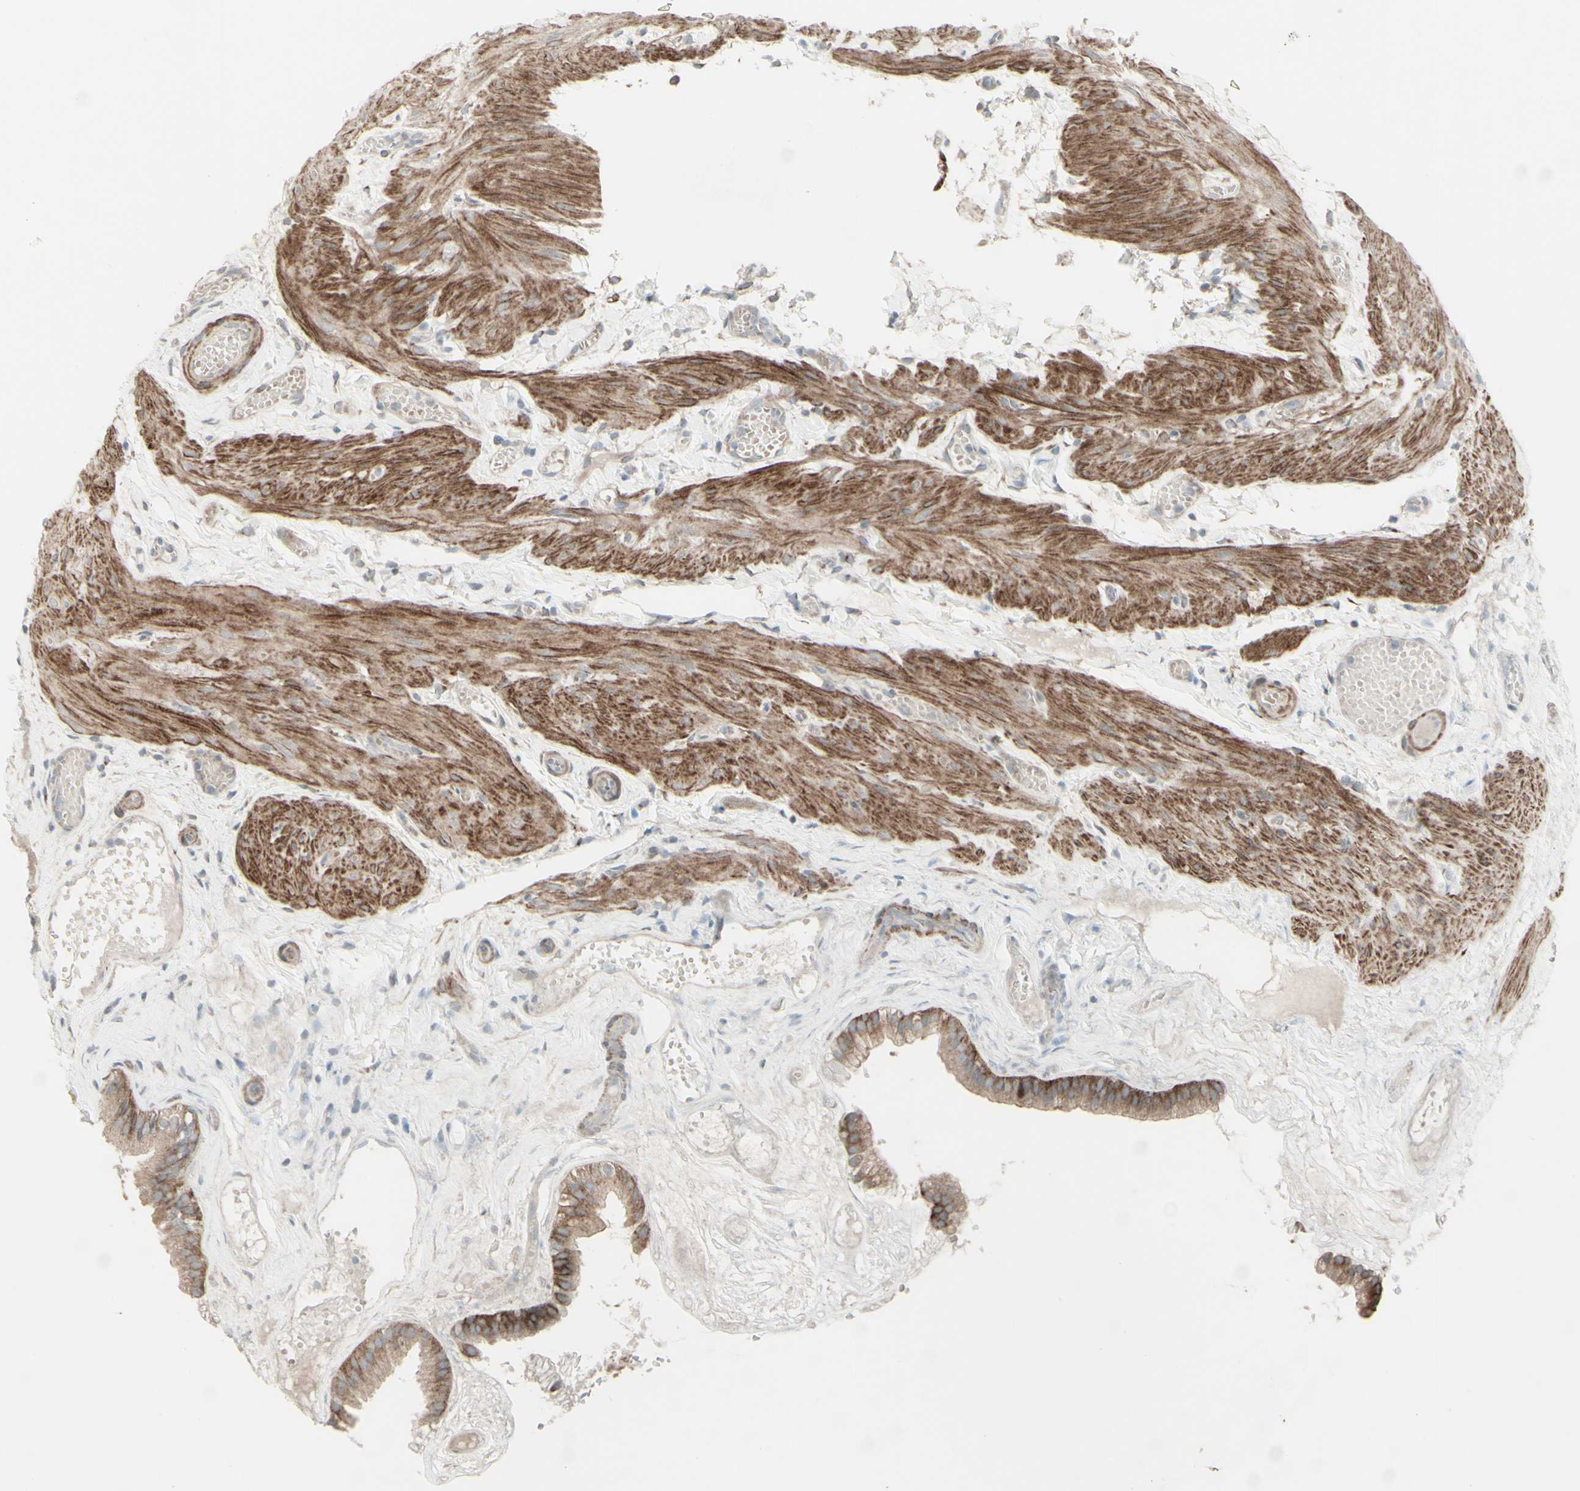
{"staining": {"intensity": "moderate", "quantity": ">75%", "location": "cytoplasmic/membranous"}, "tissue": "gallbladder", "cell_type": "Glandular cells", "image_type": "normal", "snomed": [{"axis": "morphology", "description": "Normal tissue, NOS"}, {"axis": "topography", "description": "Gallbladder"}], "caption": "An immunohistochemistry histopathology image of unremarkable tissue is shown. Protein staining in brown highlights moderate cytoplasmic/membranous positivity in gallbladder within glandular cells.", "gene": "GMNN", "patient": {"sex": "female", "age": 26}}